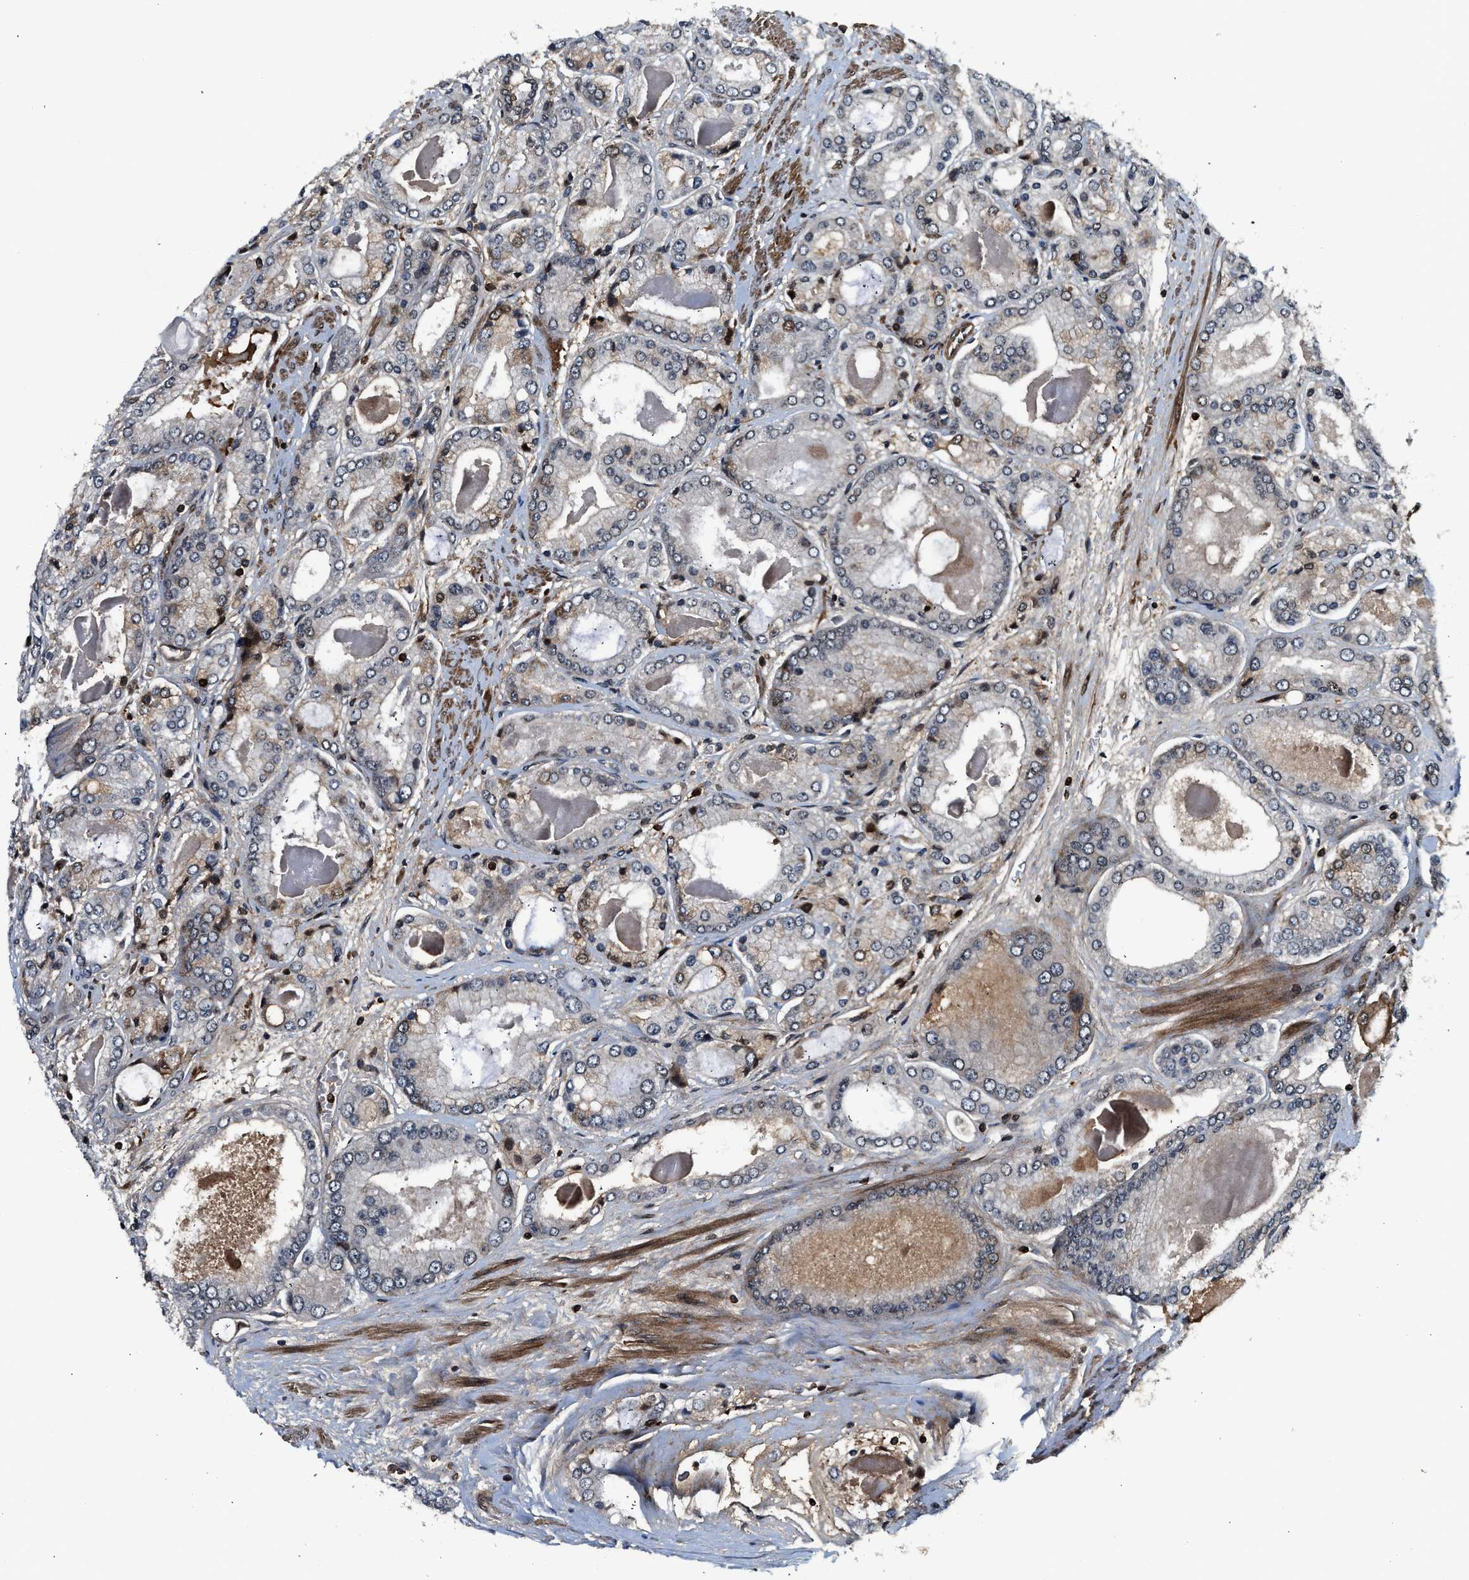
{"staining": {"intensity": "weak", "quantity": "25%-75%", "location": "cytoplasmic/membranous,nuclear"}, "tissue": "prostate cancer", "cell_type": "Tumor cells", "image_type": "cancer", "snomed": [{"axis": "morphology", "description": "Adenocarcinoma, High grade"}, {"axis": "topography", "description": "Prostate"}], "caption": "Prostate cancer stained for a protein (brown) reveals weak cytoplasmic/membranous and nuclear positive expression in approximately 25%-75% of tumor cells.", "gene": "MDM2", "patient": {"sex": "male", "age": 59}}